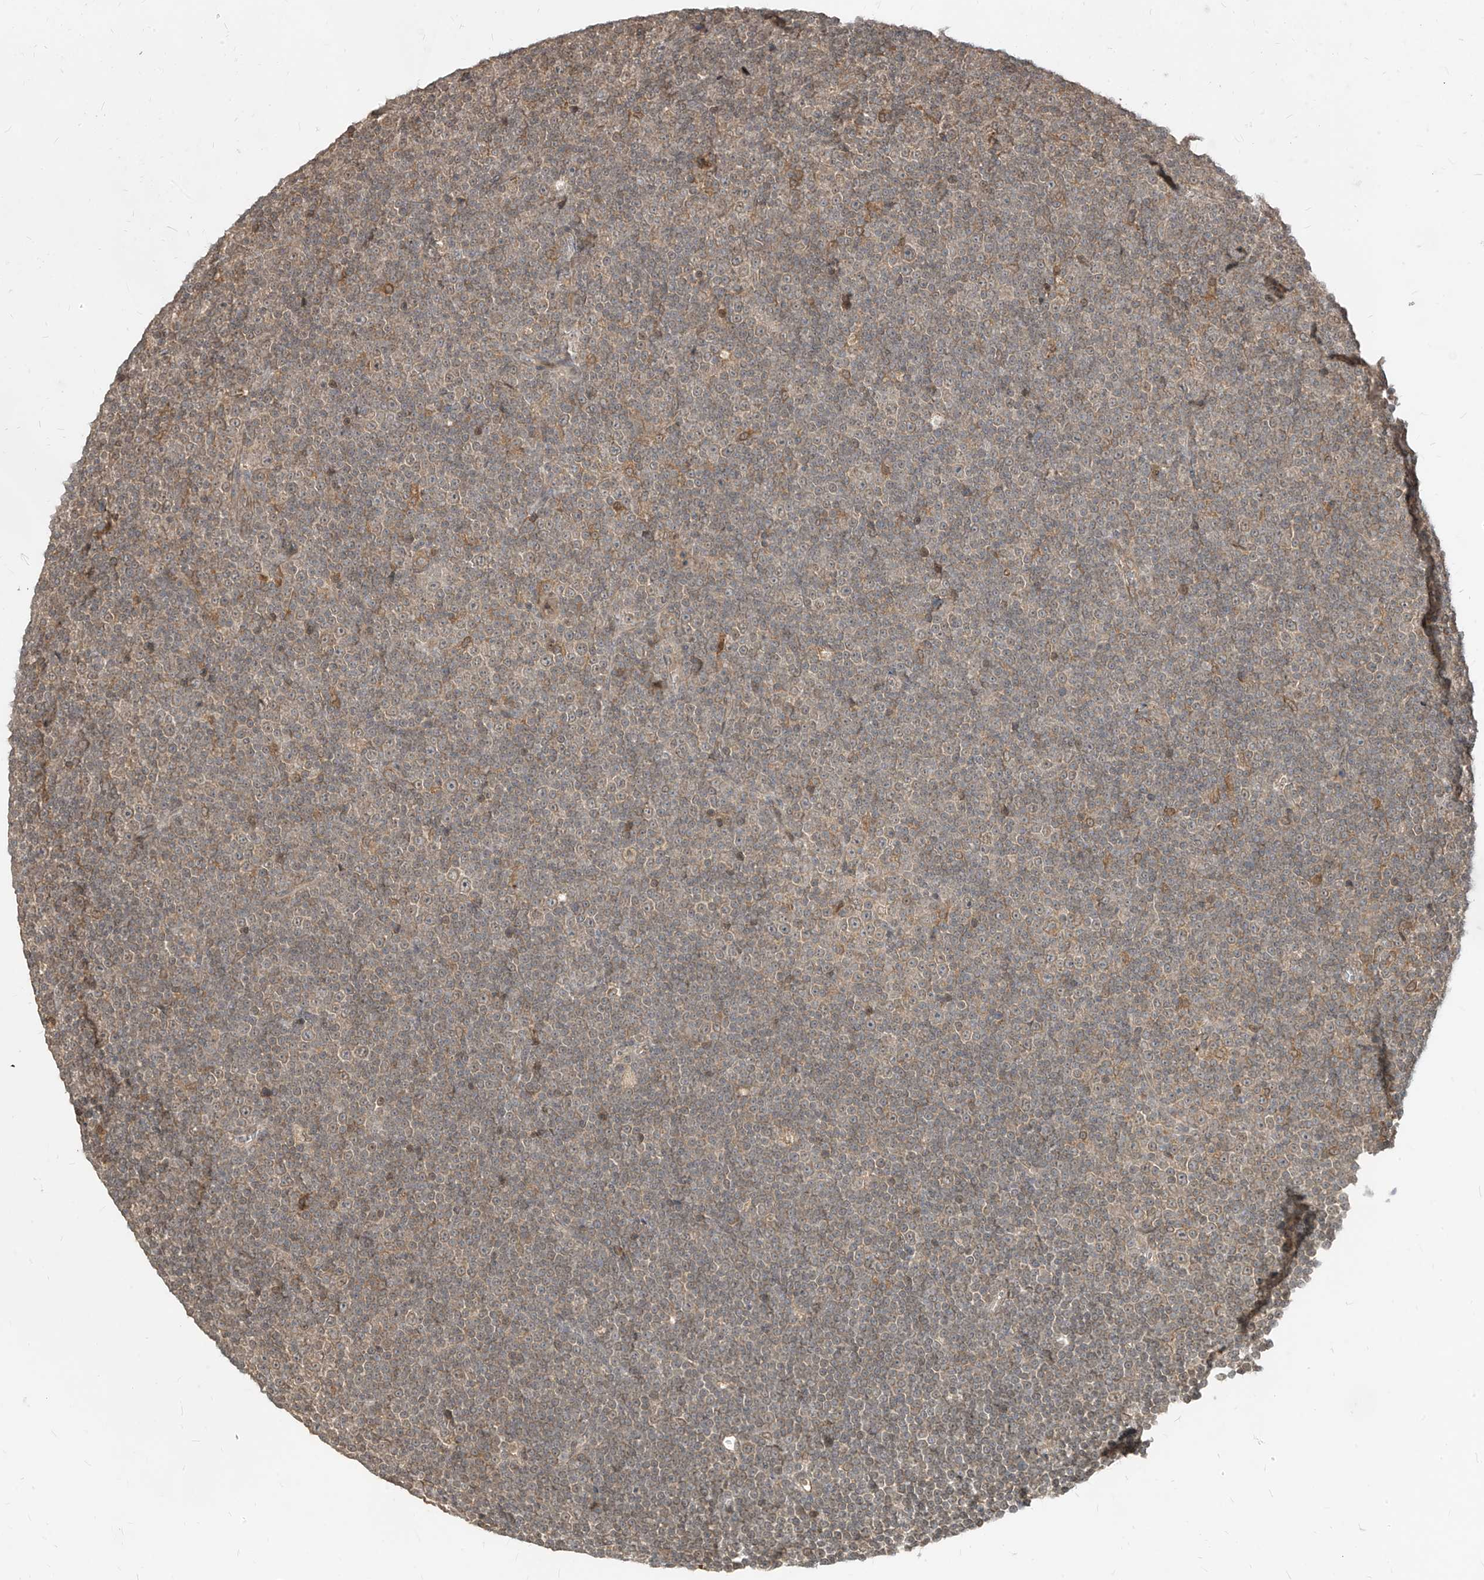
{"staining": {"intensity": "weak", "quantity": "25%-75%", "location": "cytoplasmic/membranous"}, "tissue": "lymphoma", "cell_type": "Tumor cells", "image_type": "cancer", "snomed": [{"axis": "morphology", "description": "Malignant lymphoma, non-Hodgkin's type, Low grade"}, {"axis": "topography", "description": "Lymph node"}], "caption": "Protein staining of low-grade malignant lymphoma, non-Hodgkin's type tissue reveals weak cytoplasmic/membranous staining in about 25%-75% of tumor cells. (Stains: DAB (3,3'-diaminobenzidine) in brown, nuclei in blue, Microscopy: brightfield microscopy at high magnification).", "gene": "LCOR", "patient": {"sex": "female", "age": 67}}